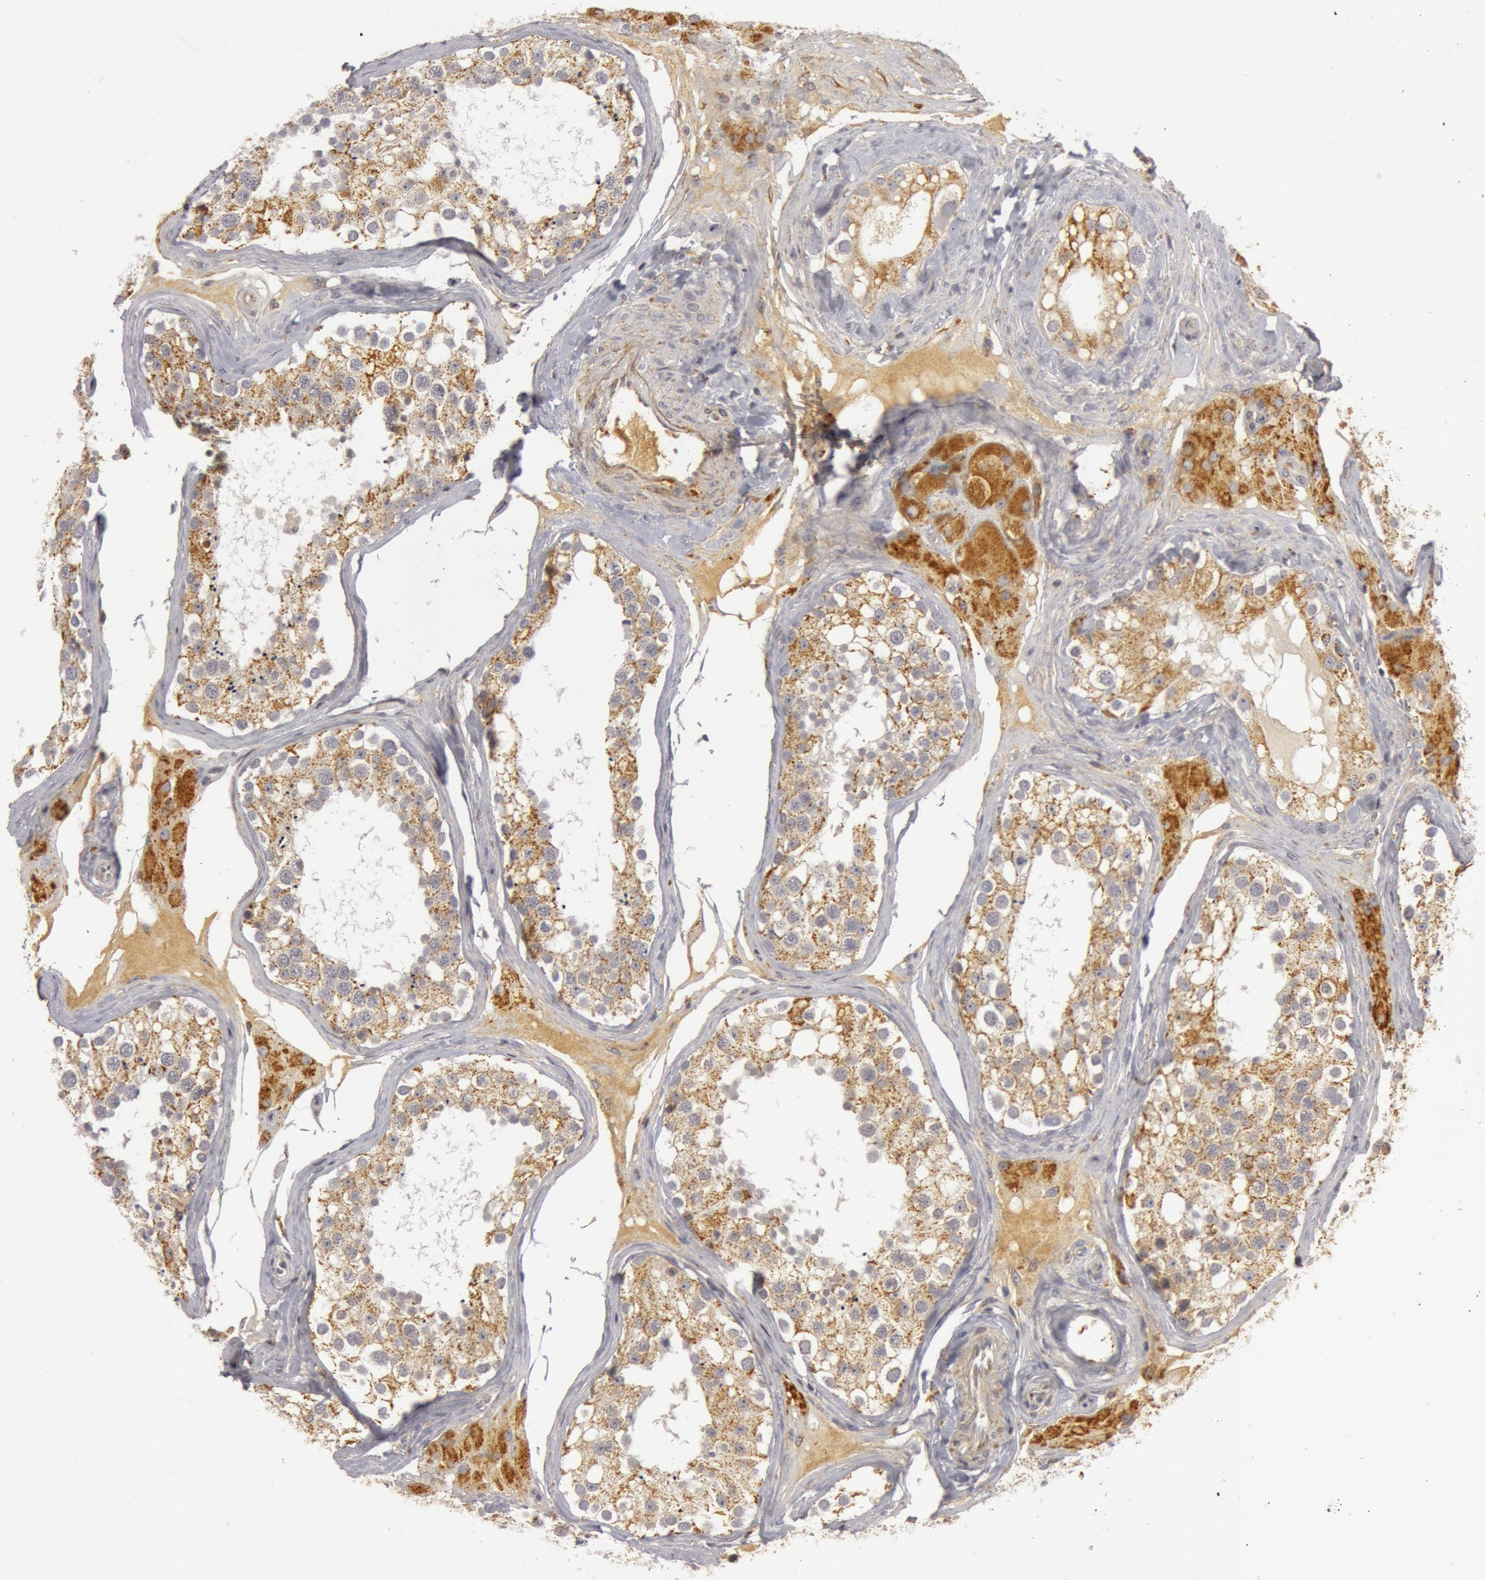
{"staining": {"intensity": "moderate", "quantity": ">75%", "location": "cytoplasmic/membranous"}, "tissue": "testis", "cell_type": "Cells in seminiferous ducts", "image_type": "normal", "snomed": [{"axis": "morphology", "description": "Normal tissue, NOS"}, {"axis": "topography", "description": "Testis"}], "caption": "Immunohistochemistry (IHC) image of normal testis: testis stained using IHC shows medium levels of moderate protein expression localized specifically in the cytoplasmic/membranous of cells in seminiferous ducts, appearing as a cytoplasmic/membranous brown color.", "gene": "C7", "patient": {"sex": "male", "age": 68}}